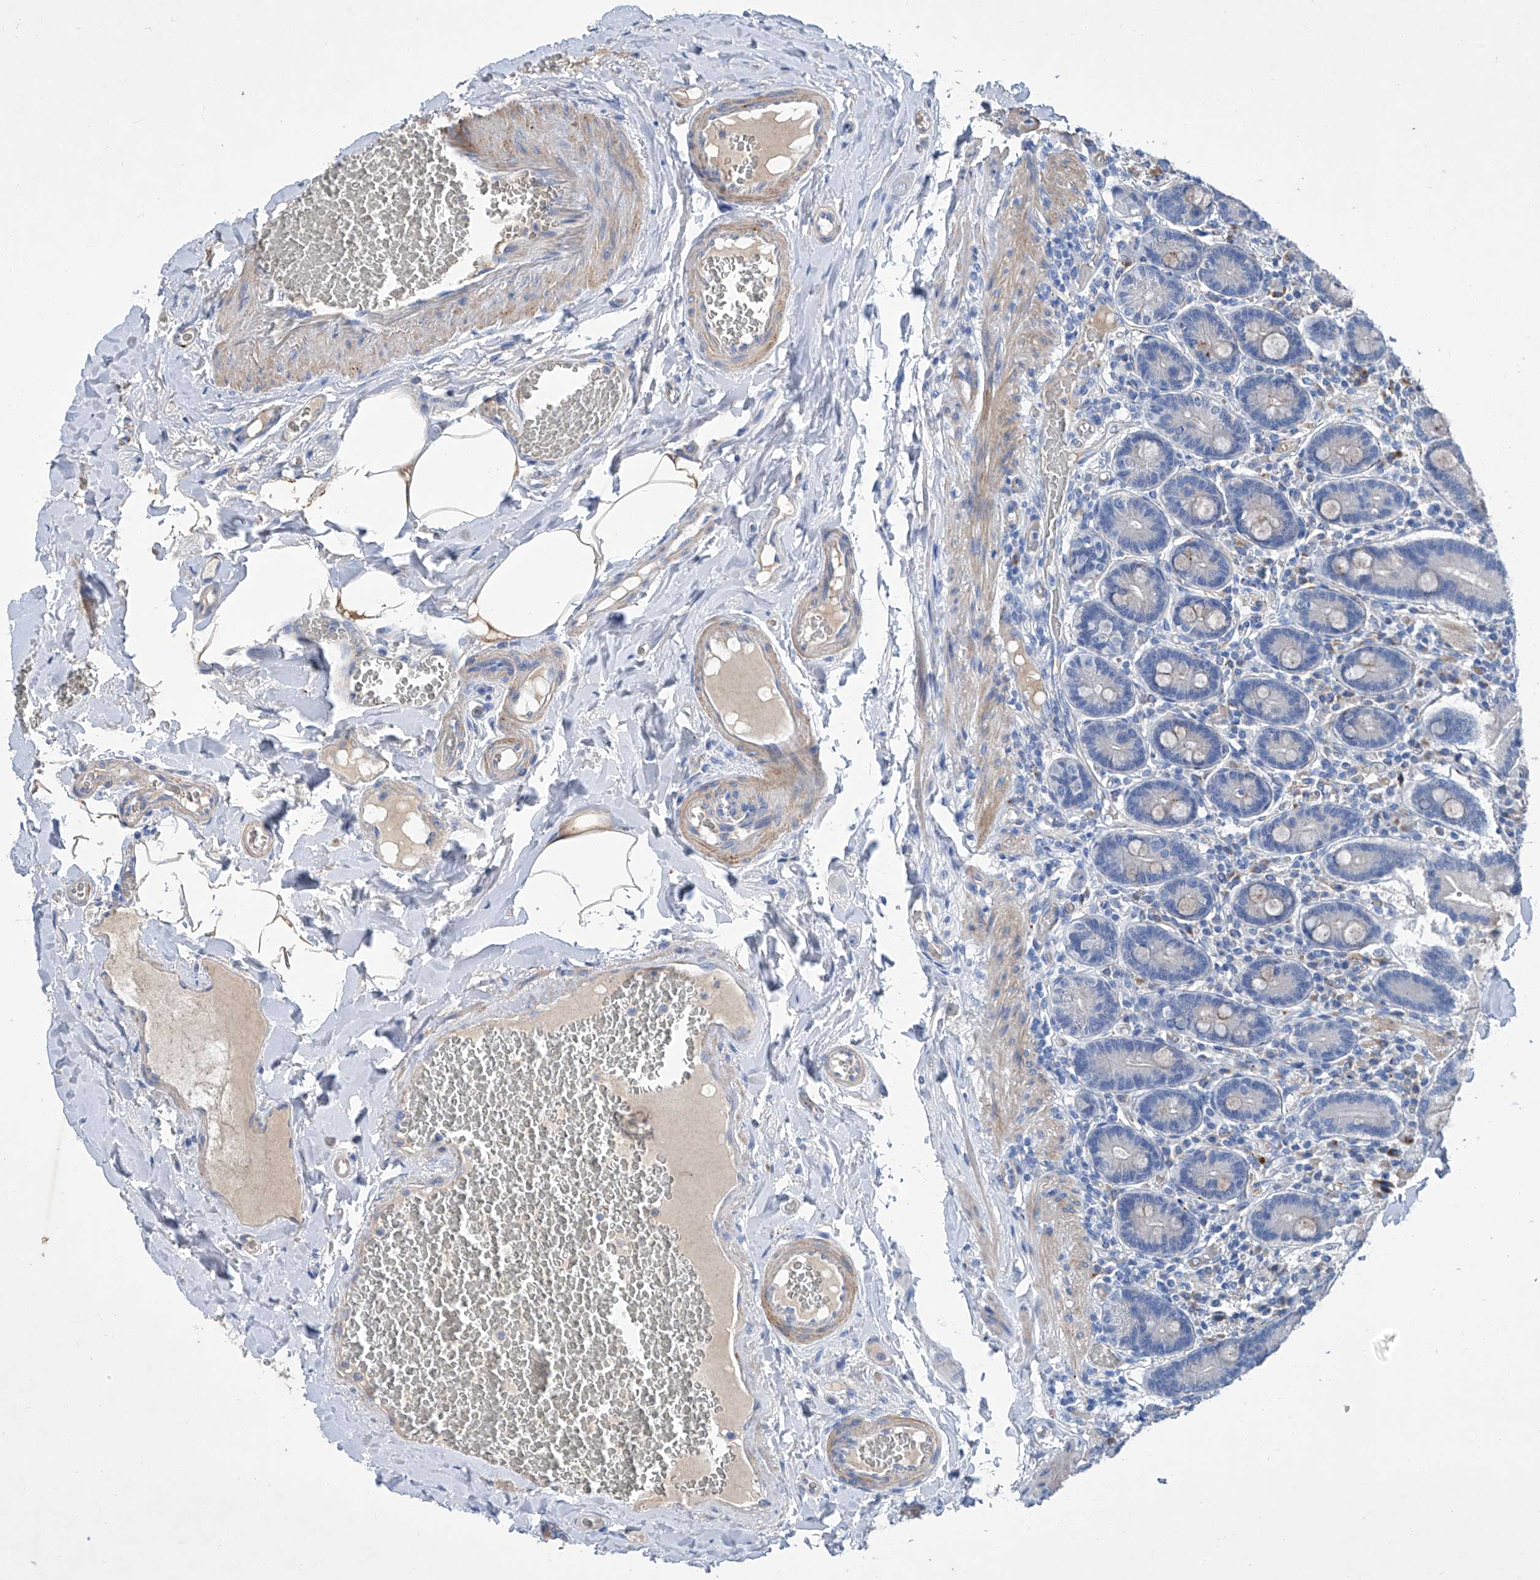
{"staining": {"intensity": "negative", "quantity": "none", "location": "none"}, "tissue": "duodenum", "cell_type": "Glandular cells", "image_type": "normal", "snomed": [{"axis": "morphology", "description": "Normal tissue, NOS"}, {"axis": "topography", "description": "Duodenum"}], "caption": "High power microscopy image of an IHC photomicrograph of benign duodenum, revealing no significant staining in glandular cells.", "gene": "GPT", "patient": {"sex": "female", "age": 62}}